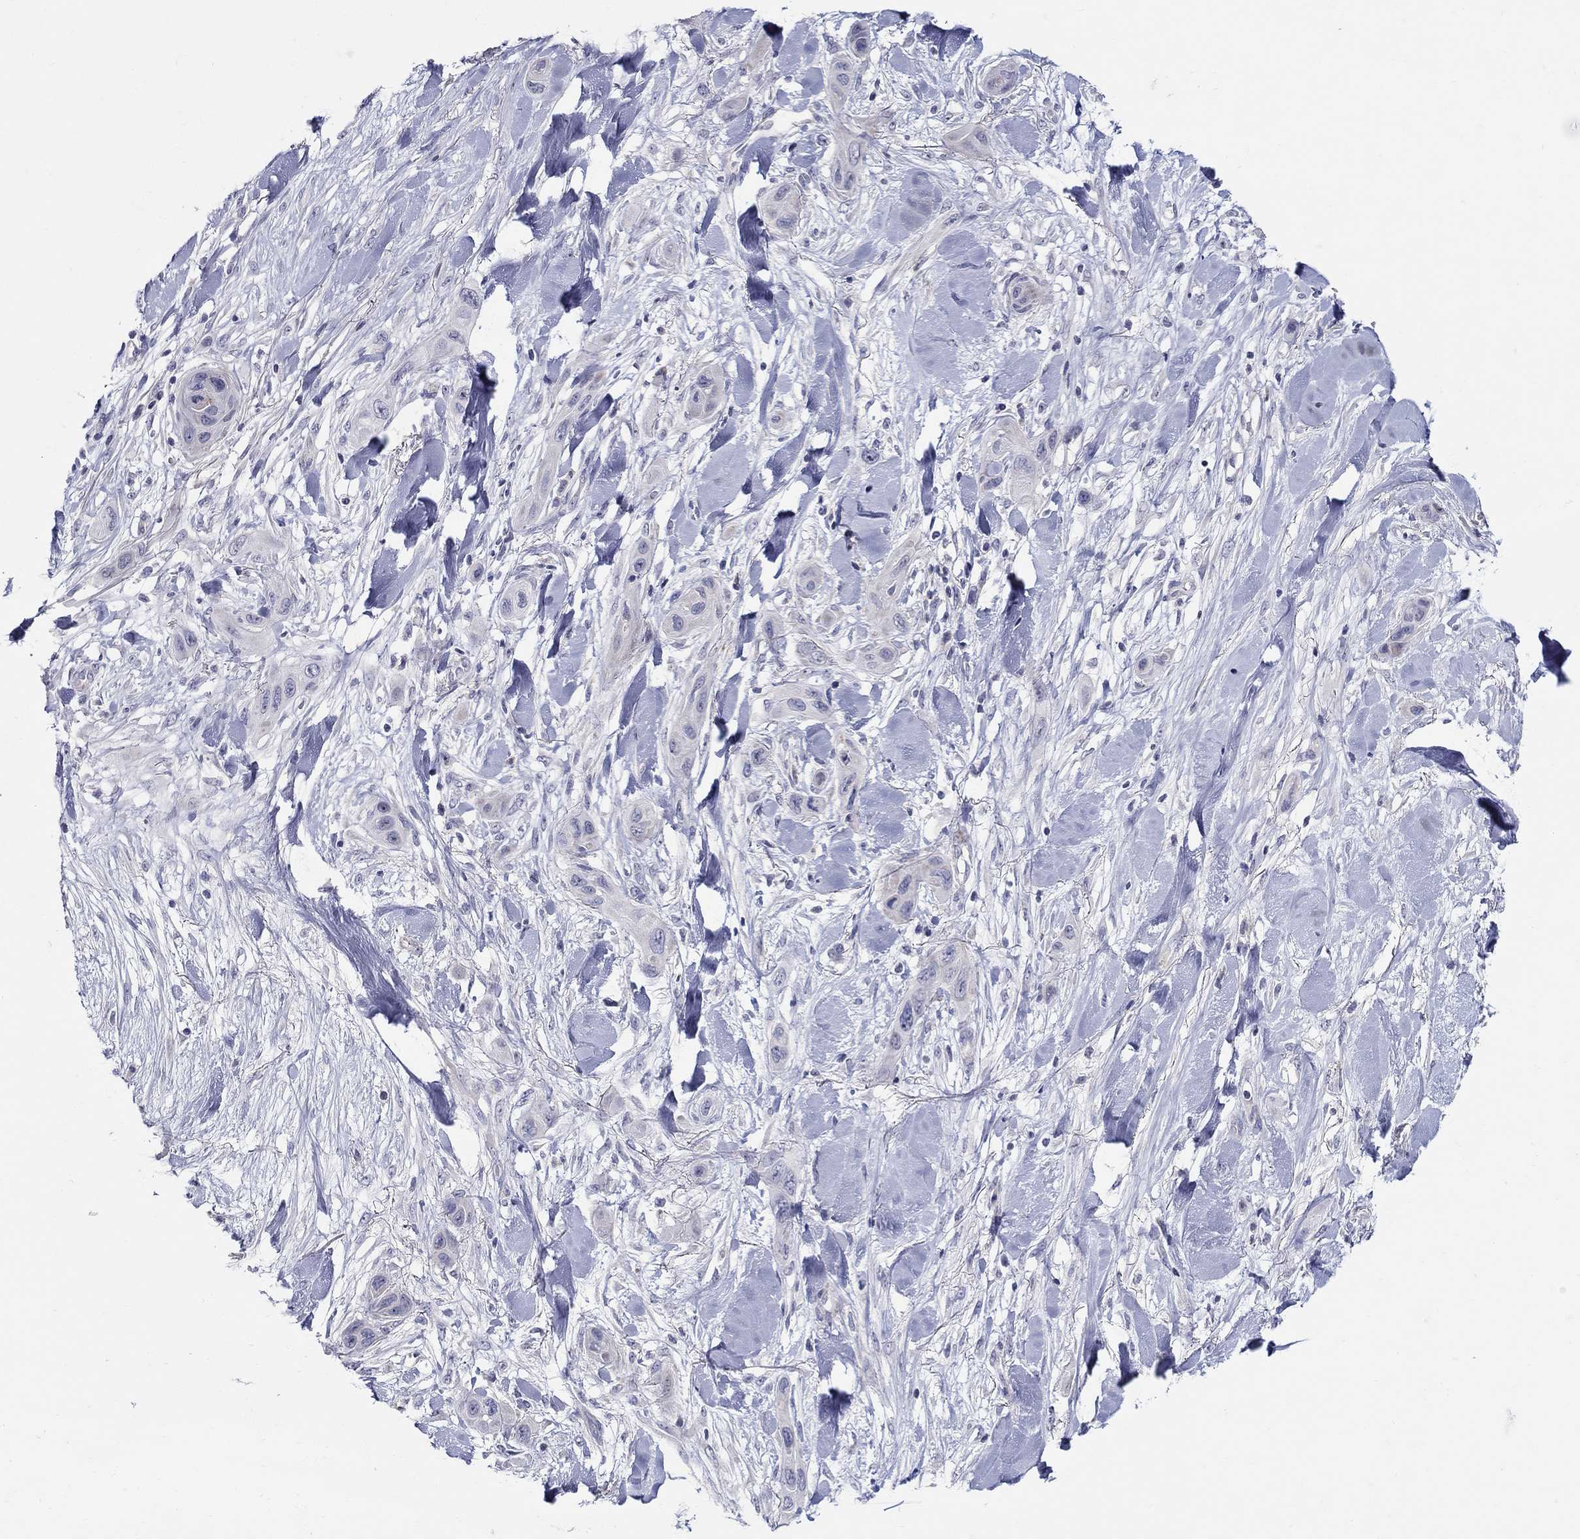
{"staining": {"intensity": "negative", "quantity": "none", "location": "none"}, "tissue": "skin cancer", "cell_type": "Tumor cells", "image_type": "cancer", "snomed": [{"axis": "morphology", "description": "Squamous cell carcinoma, NOS"}, {"axis": "topography", "description": "Skin"}], "caption": "Immunohistochemical staining of squamous cell carcinoma (skin) shows no significant expression in tumor cells.", "gene": "HMX2", "patient": {"sex": "male", "age": 79}}